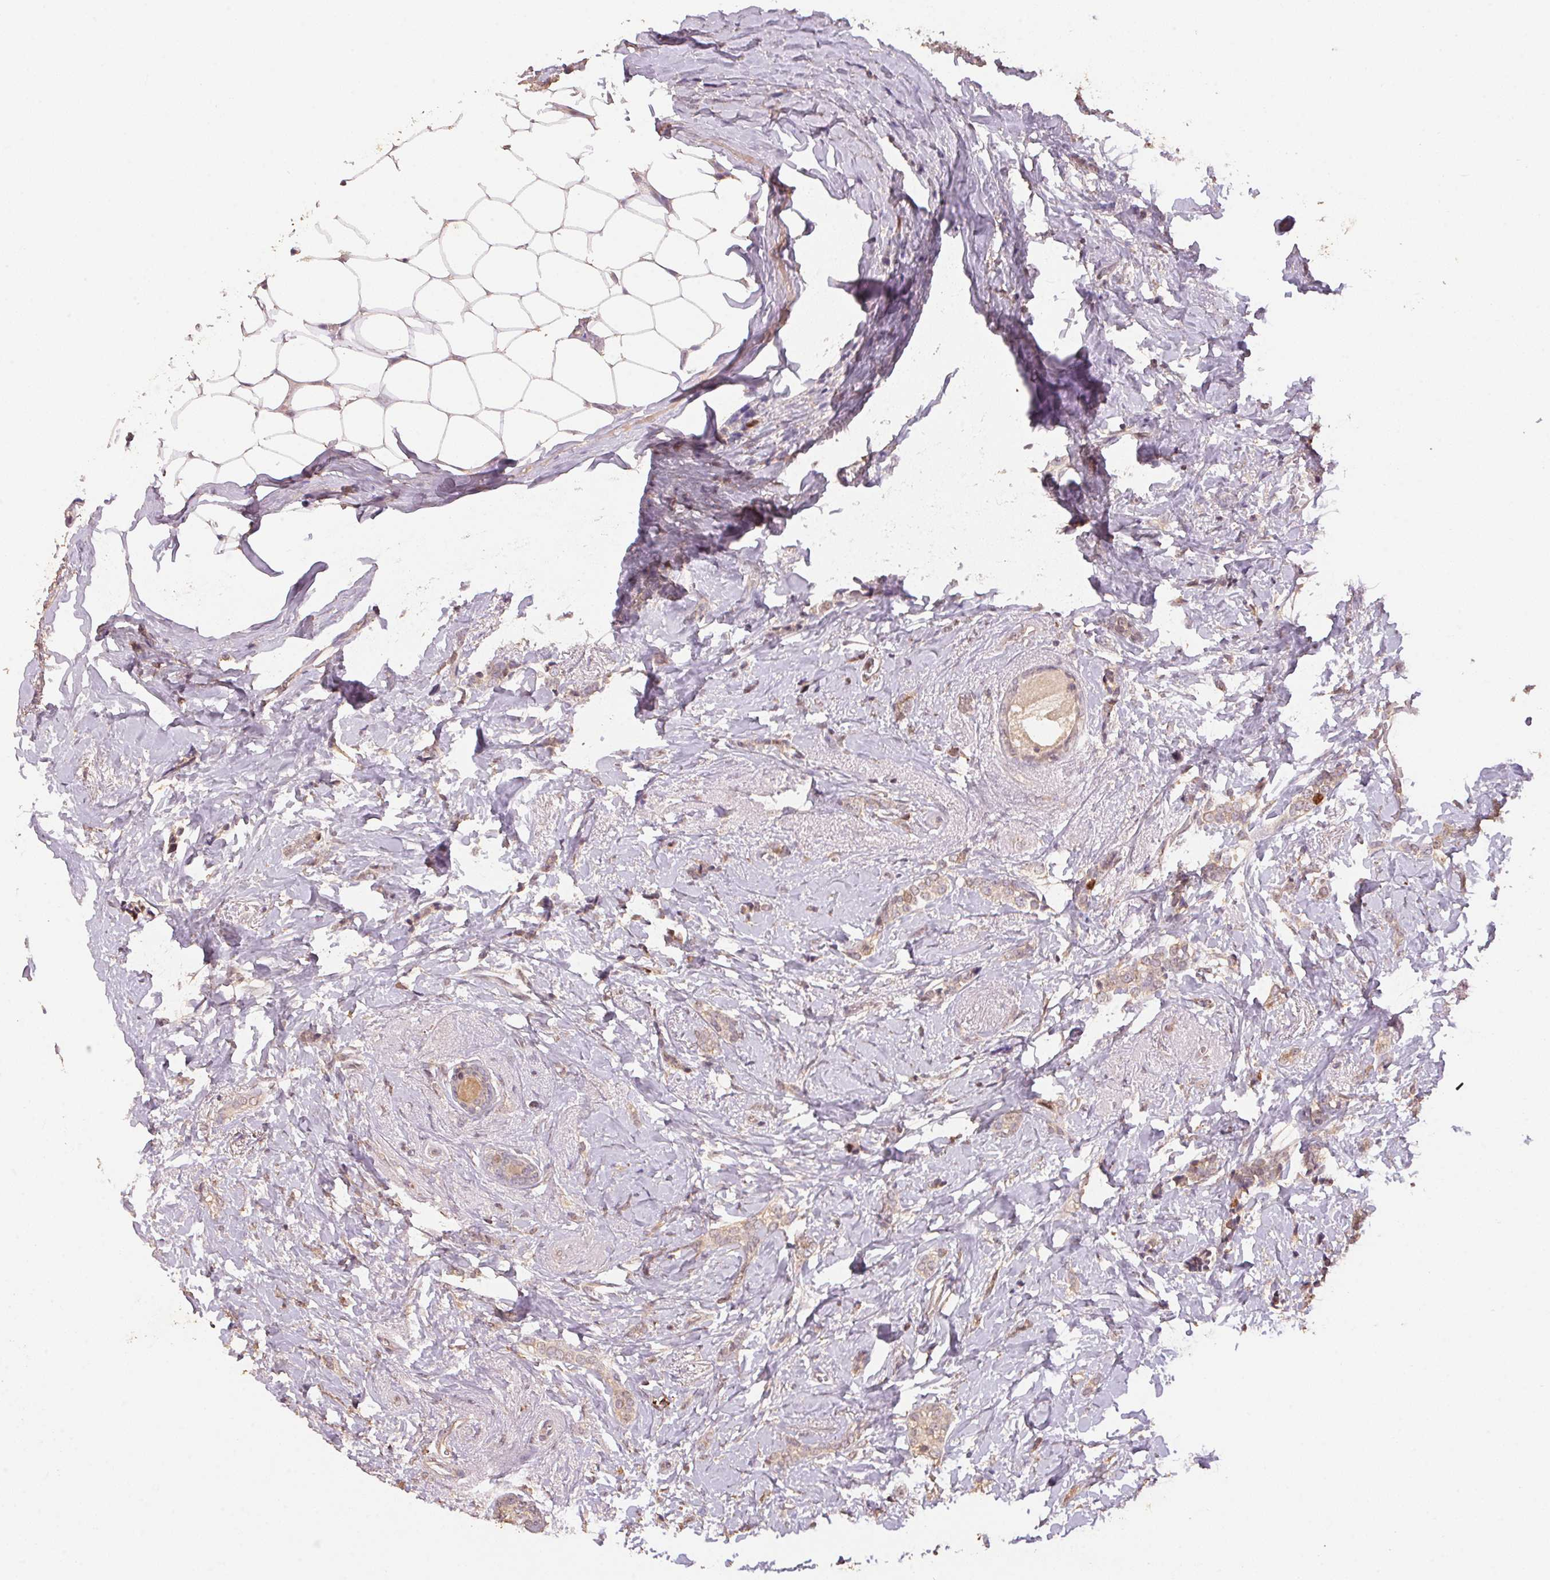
{"staining": {"intensity": "weak", "quantity": "<25%", "location": "cytoplasmic/membranous"}, "tissue": "breast cancer", "cell_type": "Tumor cells", "image_type": "cancer", "snomed": [{"axis": "morphology", "description": "Normal tissue, NOS"}, {"axis": "morphology", "description": "Duct carcinoma"}, {"axis": "topography", "description": "Breast"}], "caption": "This is a photomicrograph of immunohistochemistry staining of invasive ductal carcinoma (breast), which shows no positivity in tumor cells.", "gene": "CENPF", "patient": {"sex": "female", "age": 77}}